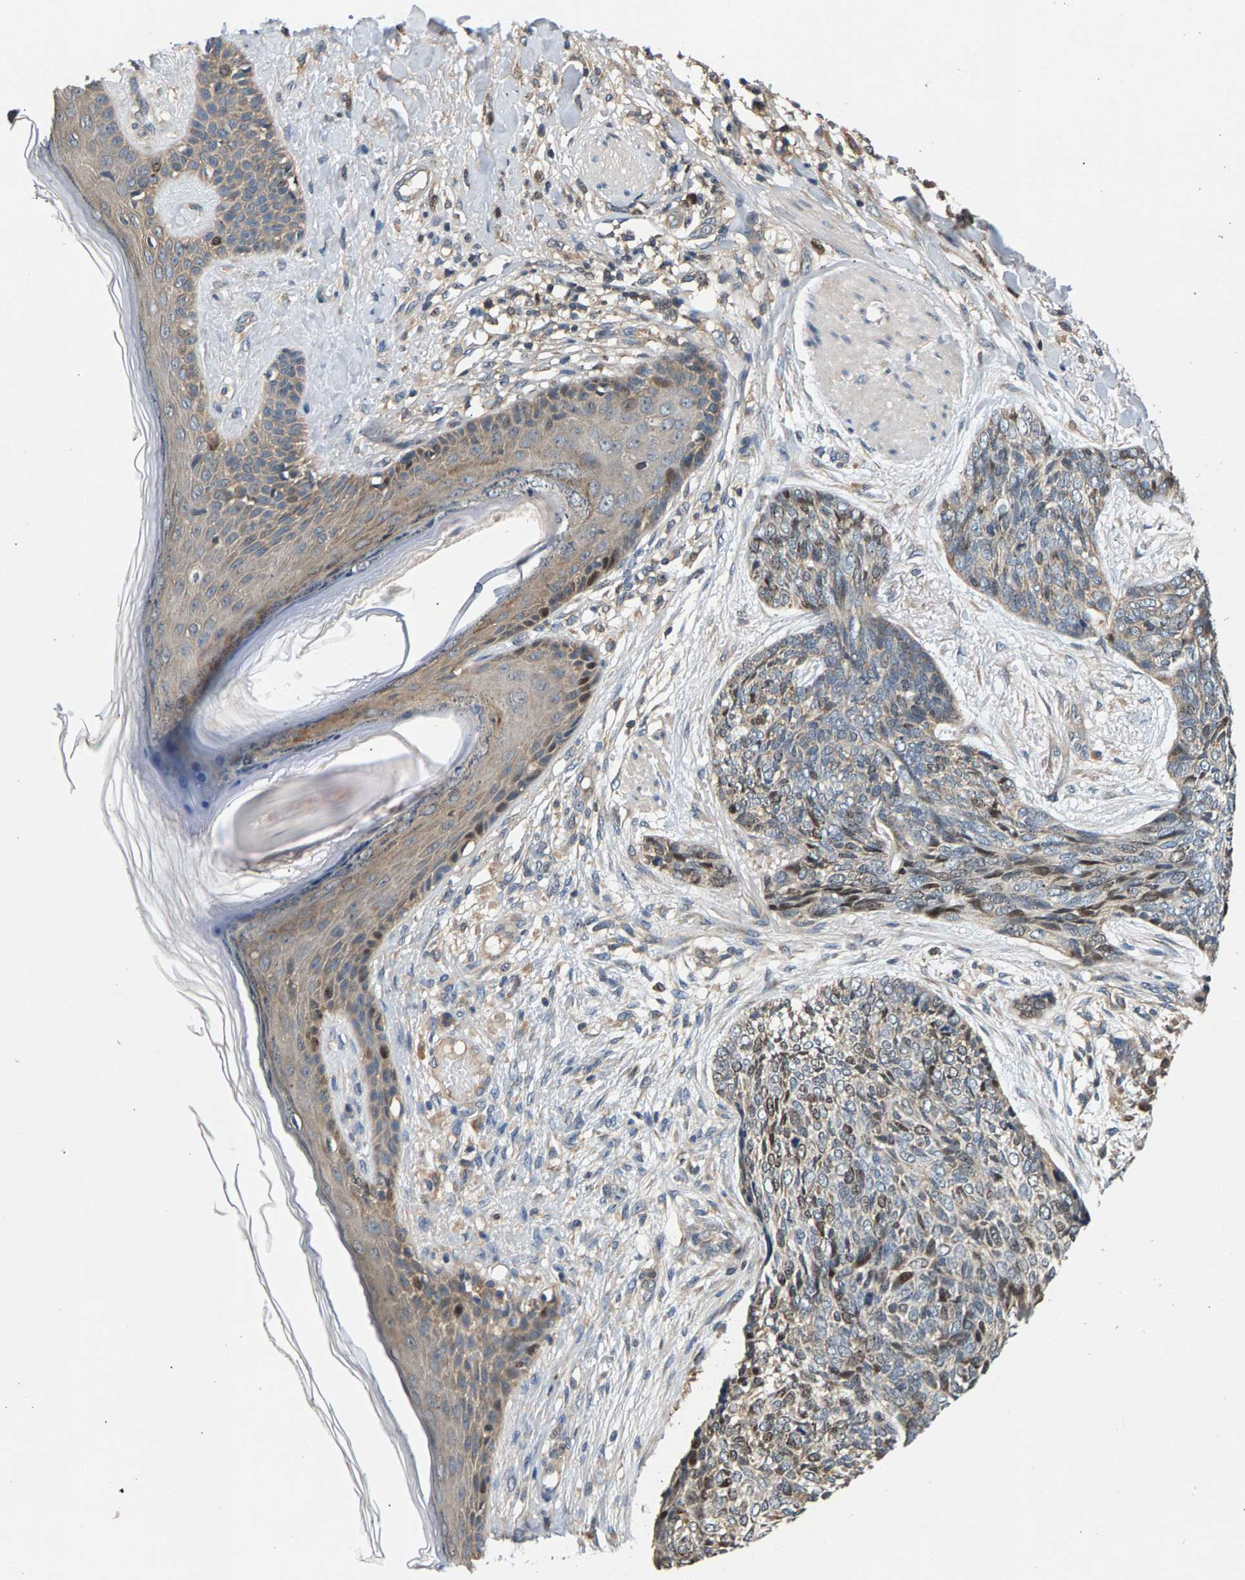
{"staining": {"intensity": "weak", "quantity": "25%-75%", "location": "nuclear"}, "tissue": "skin cancer", "cell_type": "Tumor cells", "image_type": "cancer", "snomed": [{"axis": "morphology", "description": "Basal cell carcinoma"}, {"axis": "topography", "description": "Skin"}], "caption": "IHC histopathology image of neoplastic tissue: human skin cancer stained using immunohistochemistry reveals low levels of weak protein expression localized specifically in the nuclear of tumor cells, appearing as a nuclear brown color.", "gene": "FAM78A", "patient": {"sex": "female", "age": 84}}